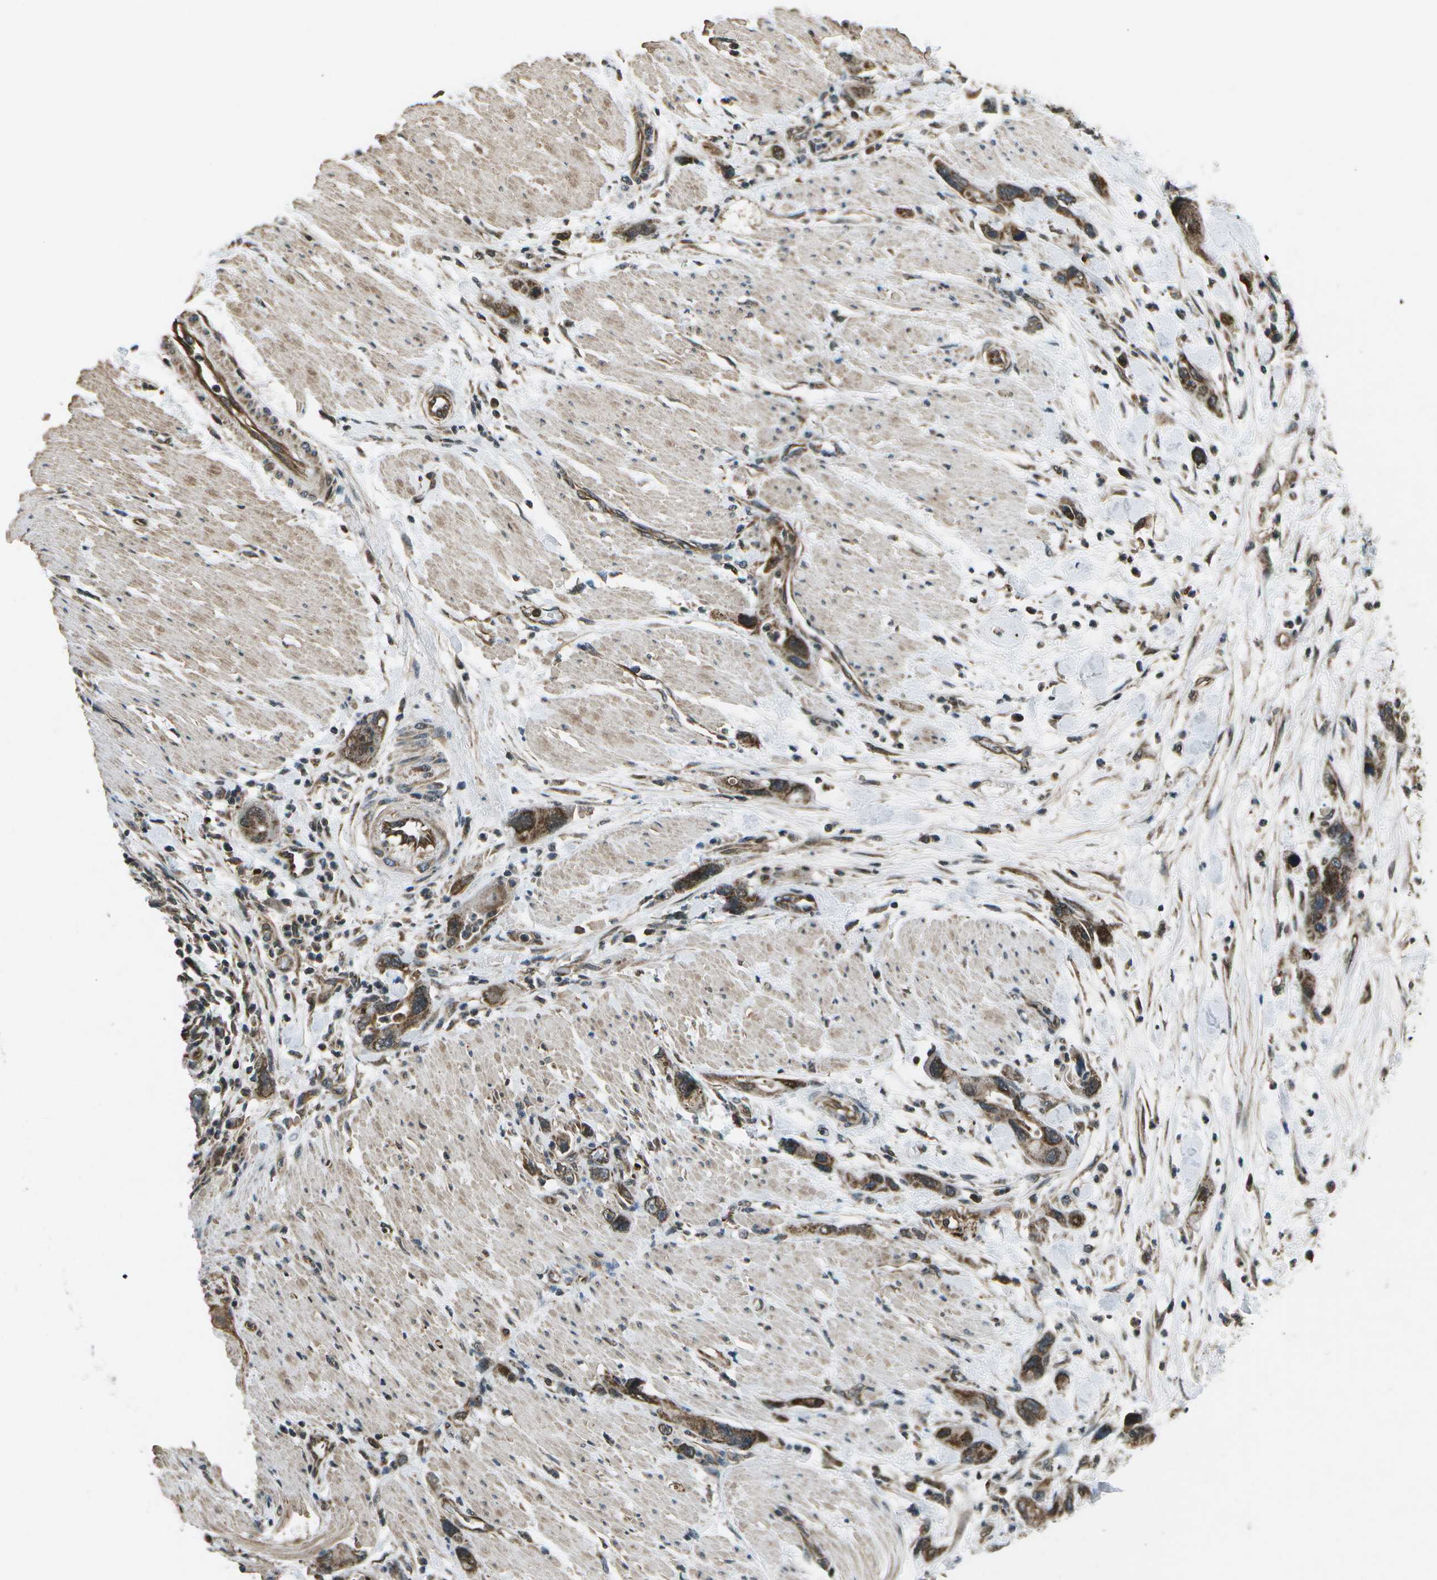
{"staining": {"intensity": "moderate", "quantity": ">75%", "location": "cytoplasmic/membranous"}, "tissue": "pancreatic cancer", "cell_type": "Tumor cells", "image_type": "cancer", "snomed": [{"axis": "morphology", "description": "Normal tissue, NOS"}, {"axis": "morphology", "description": "Adenocarcinoma, NOS"}, {"axis": "topography", "description": "Pancreas"}], "caption": "A micrograph of adenocarcinoma (pancreatic) stained for a protein shows moderate cytoplasmic/membranous brown staining in tumor cells.", "gene": "EIF2AK1", "patient": {"sex": "female", "age": 71}}